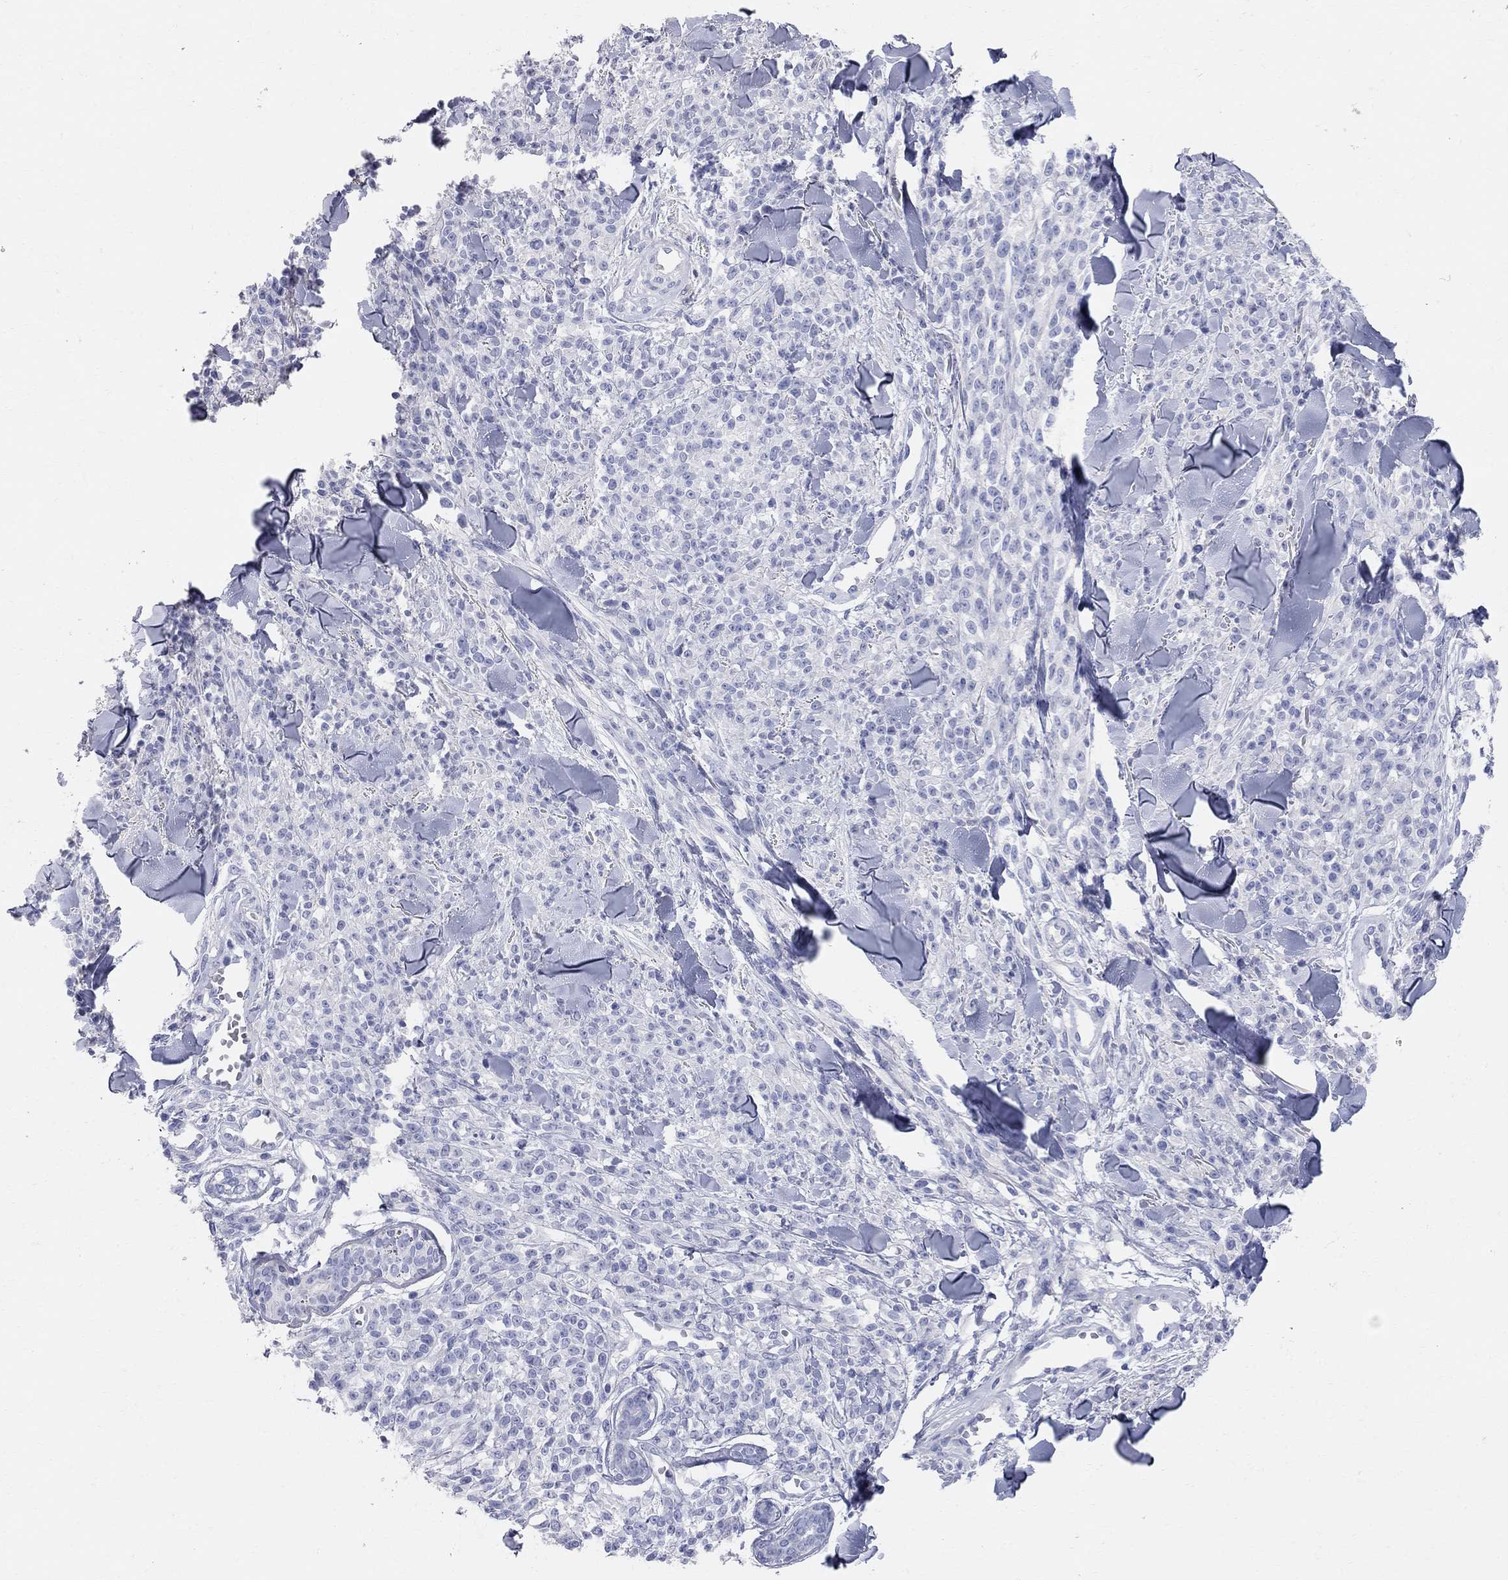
{"staining": {"intensity": "negative", "quantity": "none", "location": "none"}, "tissue": "melanoma", "cell_type": "Tumor cells", "image_type": "cancer", "snomed": [{"axis": "morphology", "description": "Malignant melanoma, NOS"}, {"axis": "topography", "description": "Skin"}, {"axis": "topography", "description": "Skin of trunk"}], "caption": "Malignant melanoma was stained to show a protein in brown. There is no significant staining in tumor cells.", "gene": "AOX1", "patient": {"sex": "male", "age": 74}}